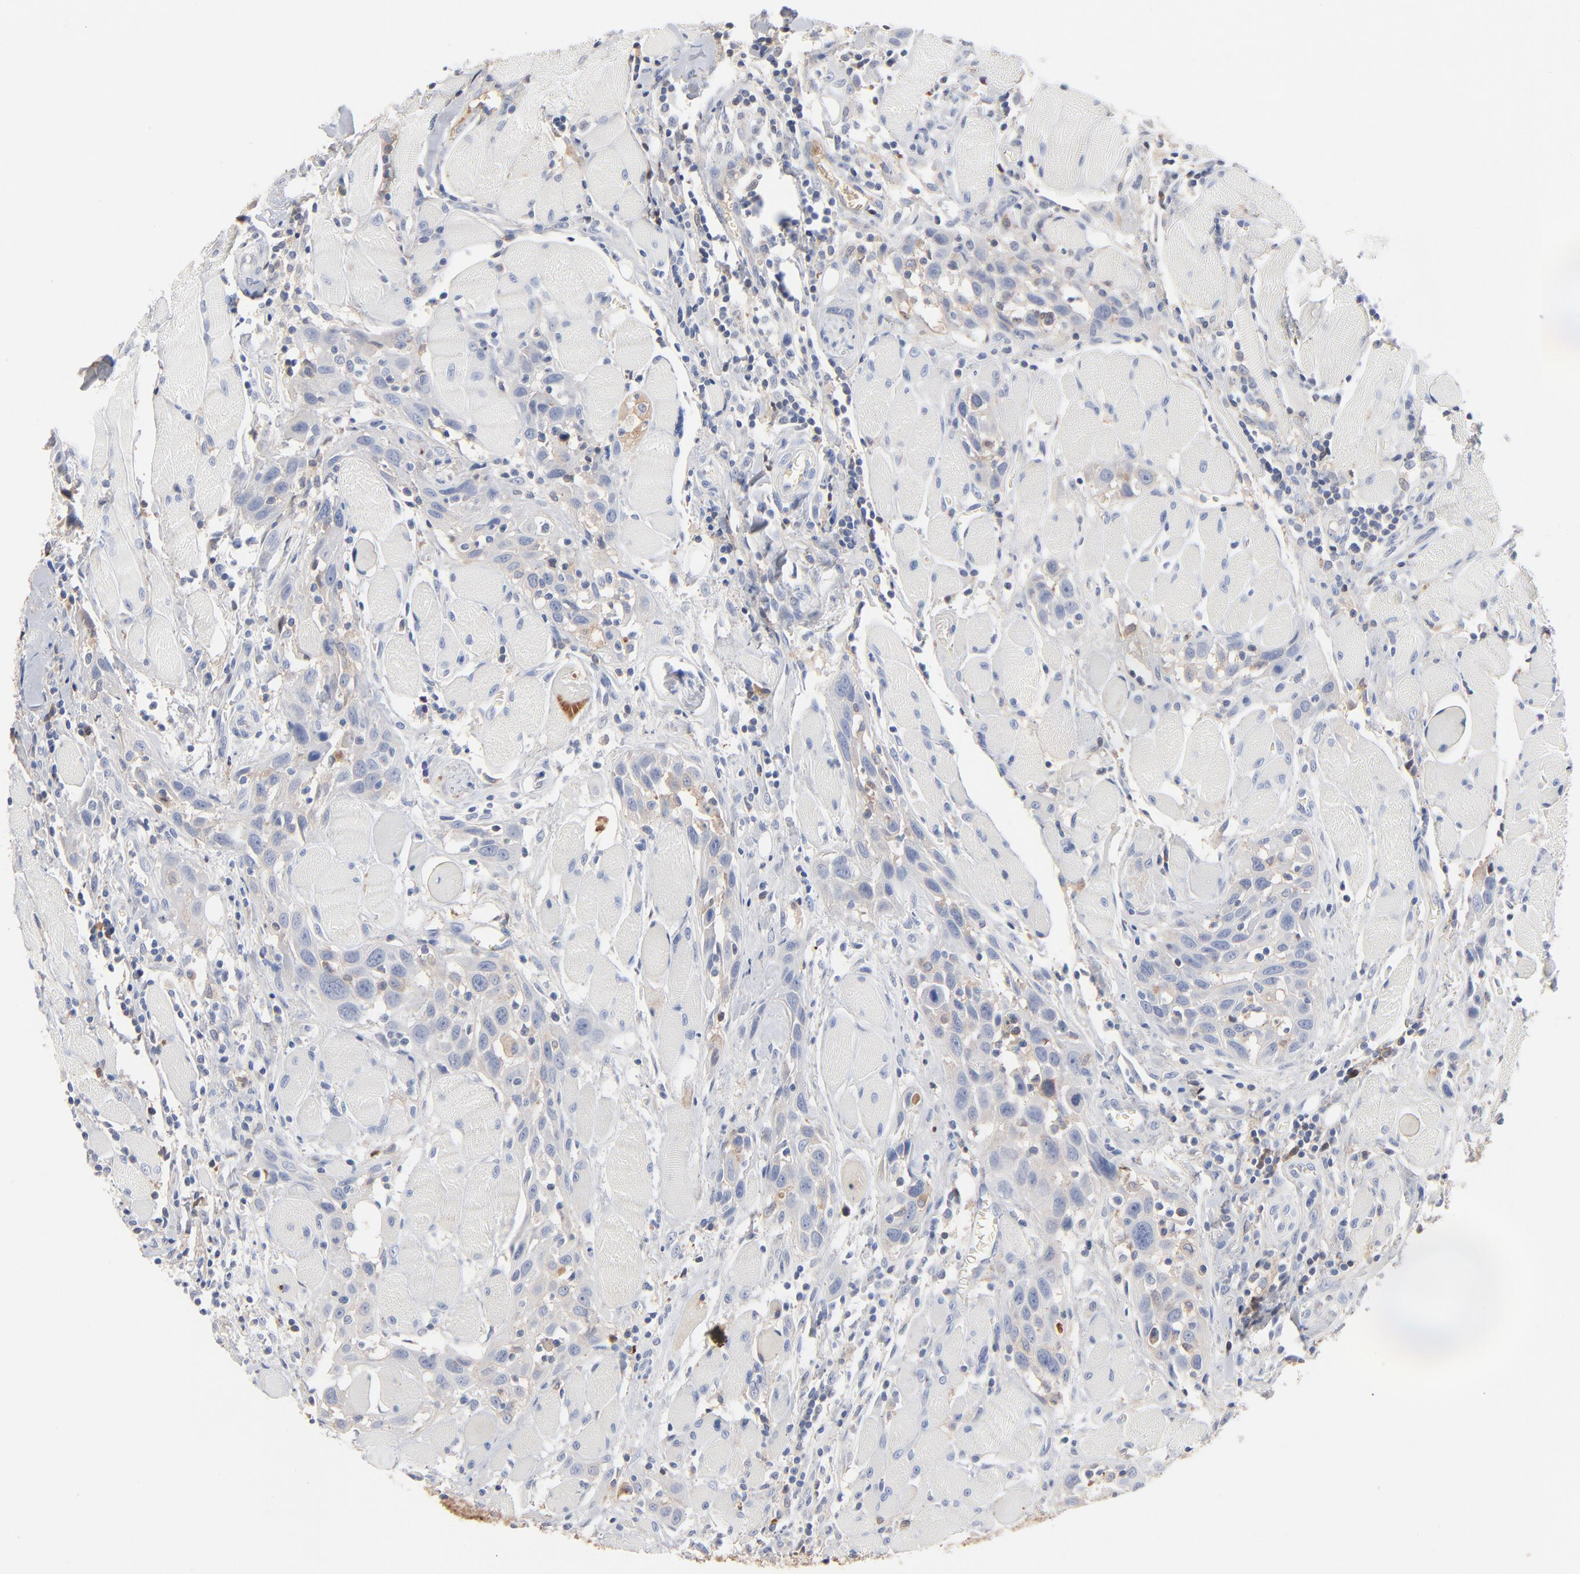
{"staining": {"intensity": "negative", "quantity": "none", "location": "none"}, "tissue": "head and neck cancer", "cell_type": "Tumor cells", "image_type": "cancer", "snomed": [{"axis": "morphology", "description": "Squamous cell carcinoma, NOS"}, {"axis": "topography", "description": "Oral tissue"}, {"axis": "topography", "description": "Head-Neck"}], "caption": "Immunohistochemistry histopathology image of squamous cell carcinoma (head and neck) stained for a protein (brown), which exhibits no expression in tumor cells.", "gene": "SERPINA4", "patient": {"sex": "female", "age": 50}}